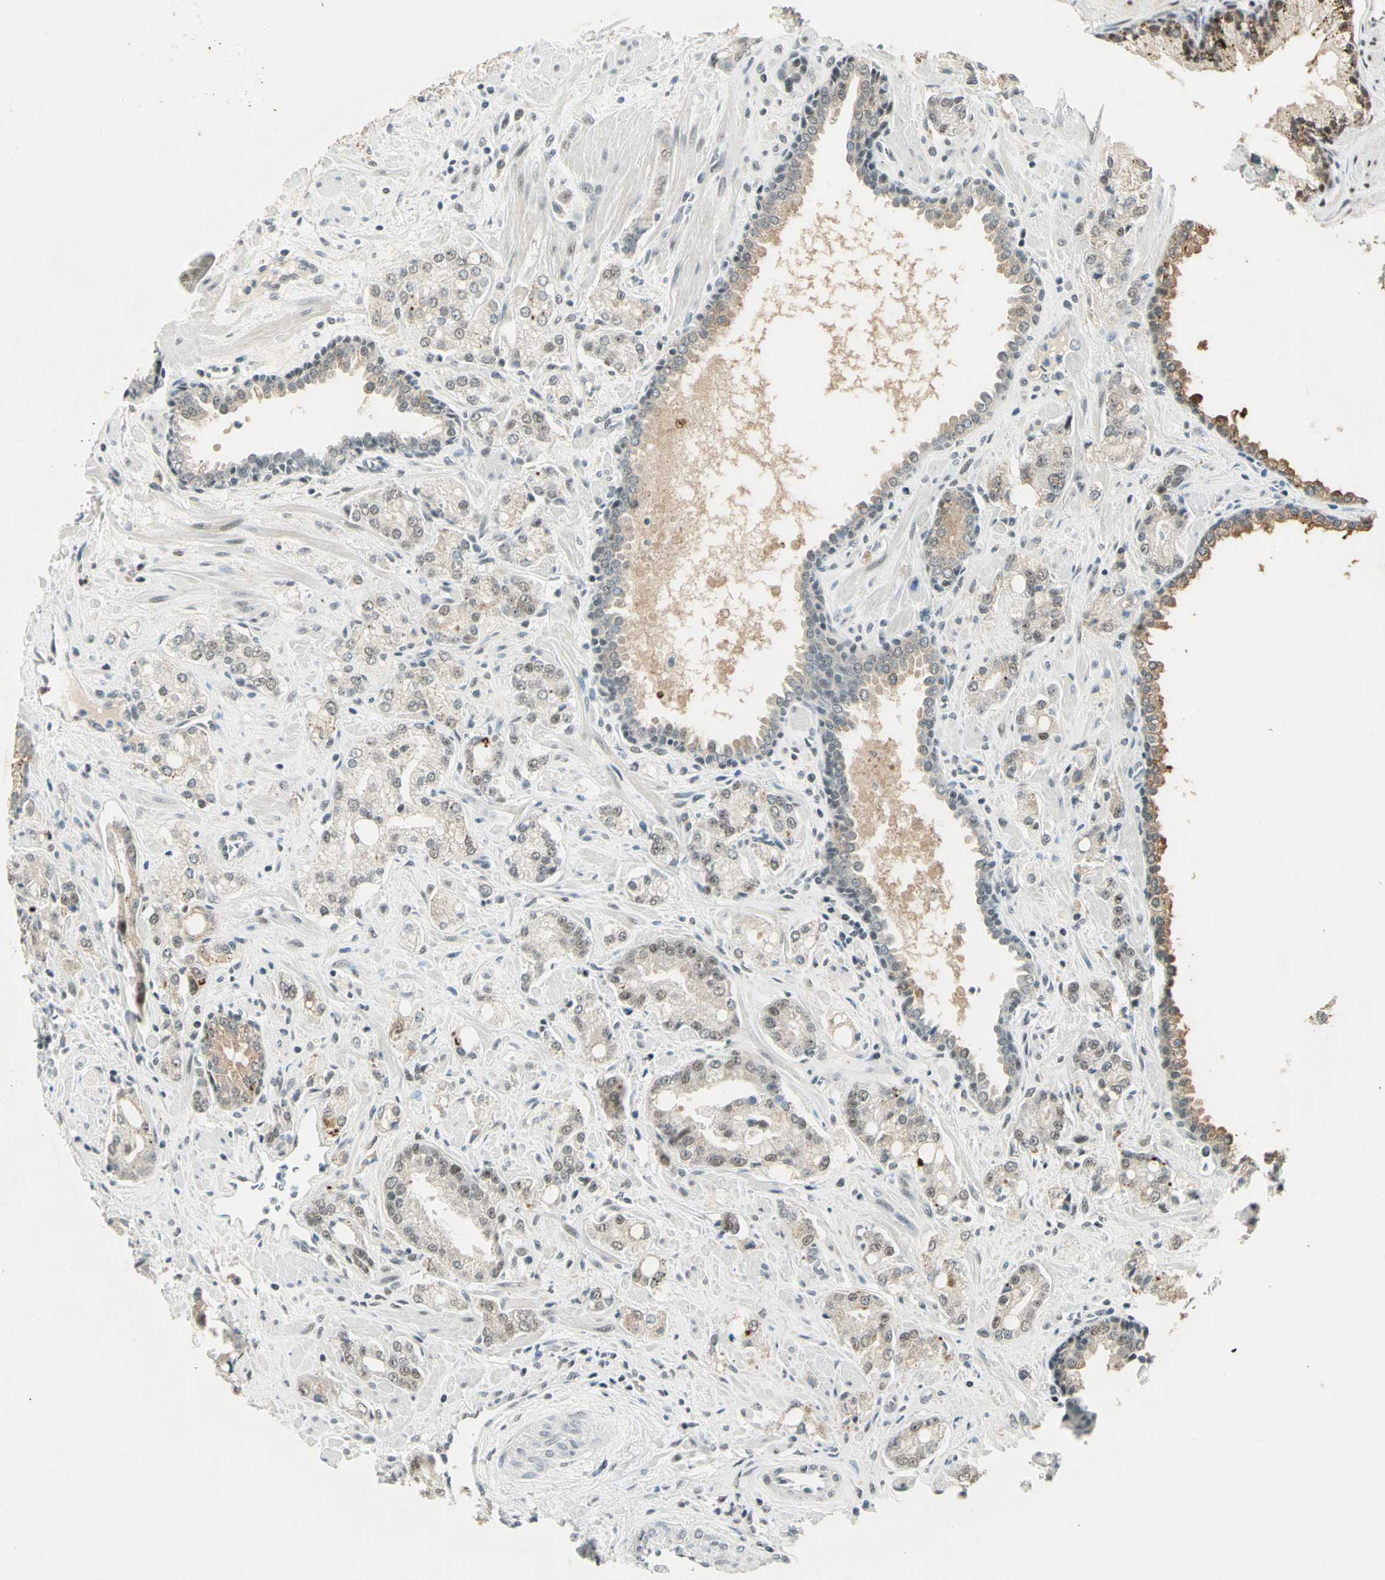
{"staining": {"intensity": "moderate", "quantity": ">75%", "location": "nuclear"}, "tissue": "prostate cancer", "cell_type": "Tumor cells", "image_type": "cancer", "snomed": [{"axis": "morphology", "description": "Adenocarcinoma, High grade"}, {"axis": "topography", "description": "Prostate"}], "caption": "Moderate nuclear expression for a protein is identified in approximately >75% of tumor cells of prostate cancer (high-grade adenocarcinoma) using immunohistochemistry.", "gene": "CCNT1", "patient": {"sex": "male", "age": 67}}